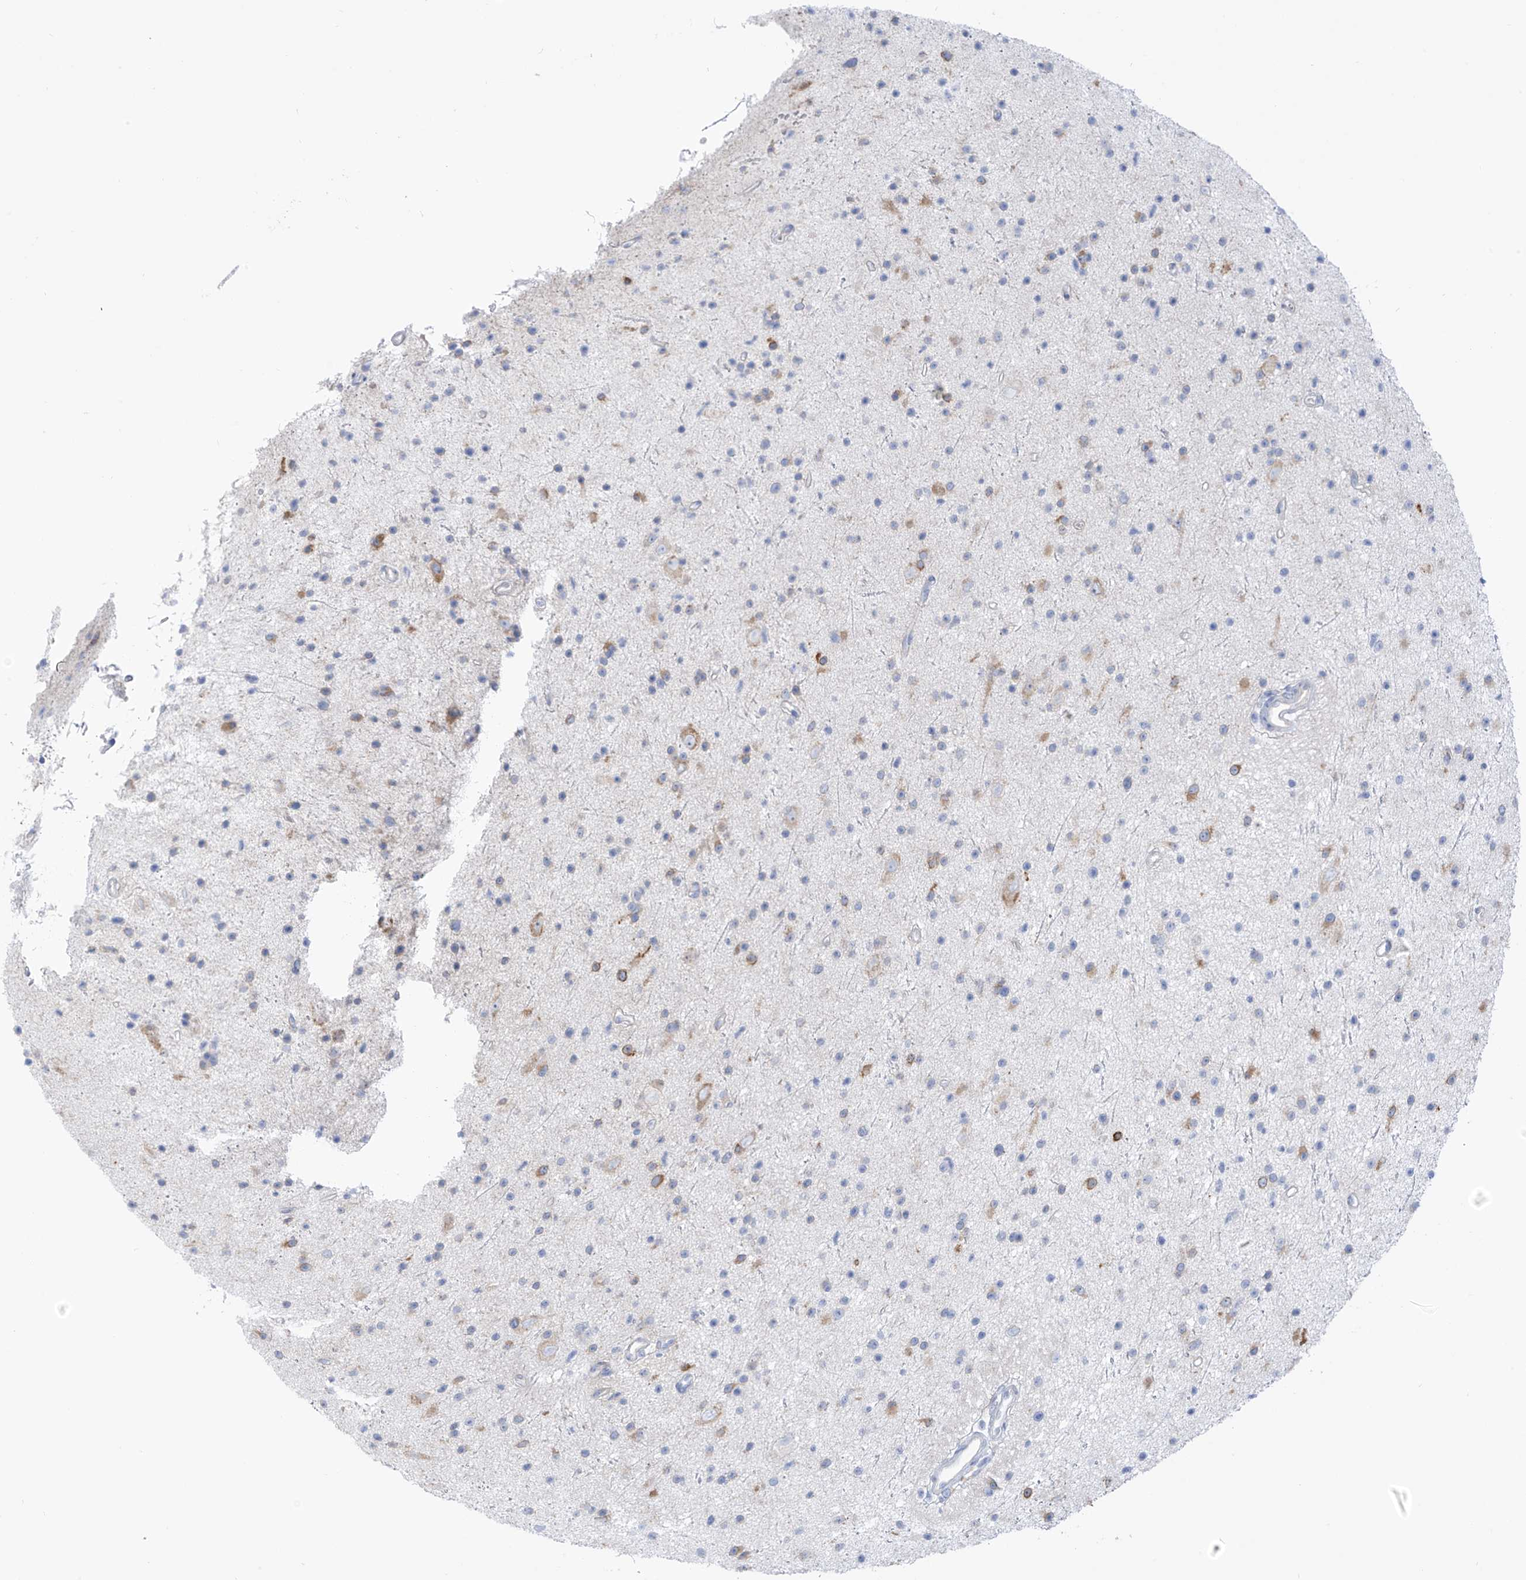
{"staining": {"intensity": "moderate", "quantity": "<25%", "location": "cytoplasmic/membranous"}, "tissue": "glioma", "cell_type": "Tumor cells", "image_type": "cancer", "snomed": [{"axis": "morphology", "description": "Glioma, malignant, Low grade"}, {"axis": "topography", "description": "Cerebral cortex"}], "caption": "This micrograph shows immunohistochemistry staining of human glioma, with low moderate cytoplasmic/membranous positivity in about <25% of tumor cells.", "gene": "RCN2", "patient": {"sex": "female", "age": 39}}